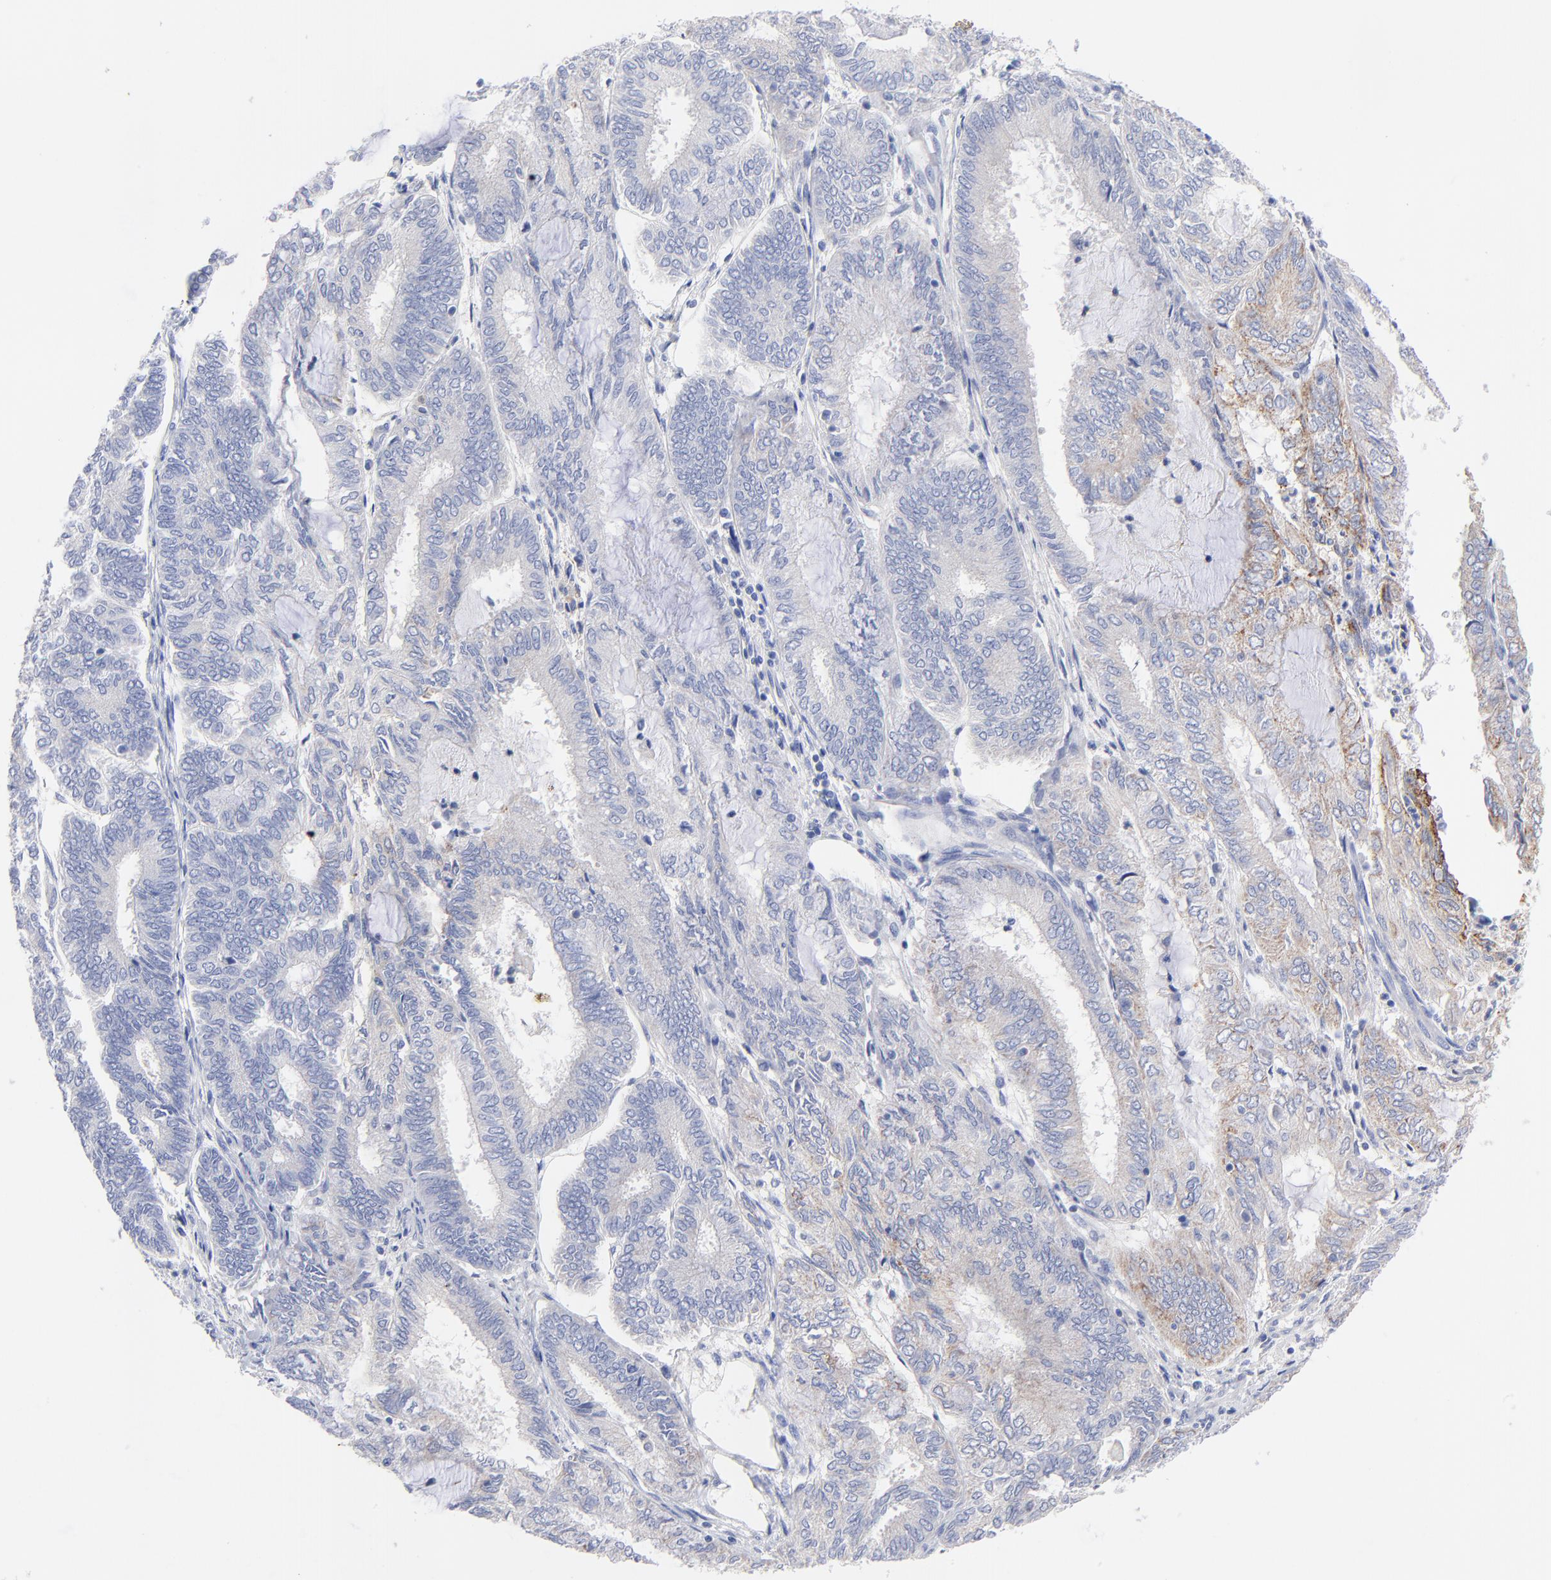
{"staining": {"intensity": "moderate", "quantity": "25%-75%", "location": "cytoplasmic/membranous"}, "tissue": "endometrial cancer", "cell_type": "Tumor cells", "image_type": "cancer", "snomed": [{"axis": "morphology", "description": "Adenocarcinoma, NOS"}, {"axis": "topography", "description": "Endometrium"}], "caption": "Moderate cytoplasmic/membranous protein positivity is seen in approximately 25%-75% of tumor cells in endometrial cancer (adenocarcinoma).", "gene": "FBXO10", "patient": {"sex": "female", "age": 59}}